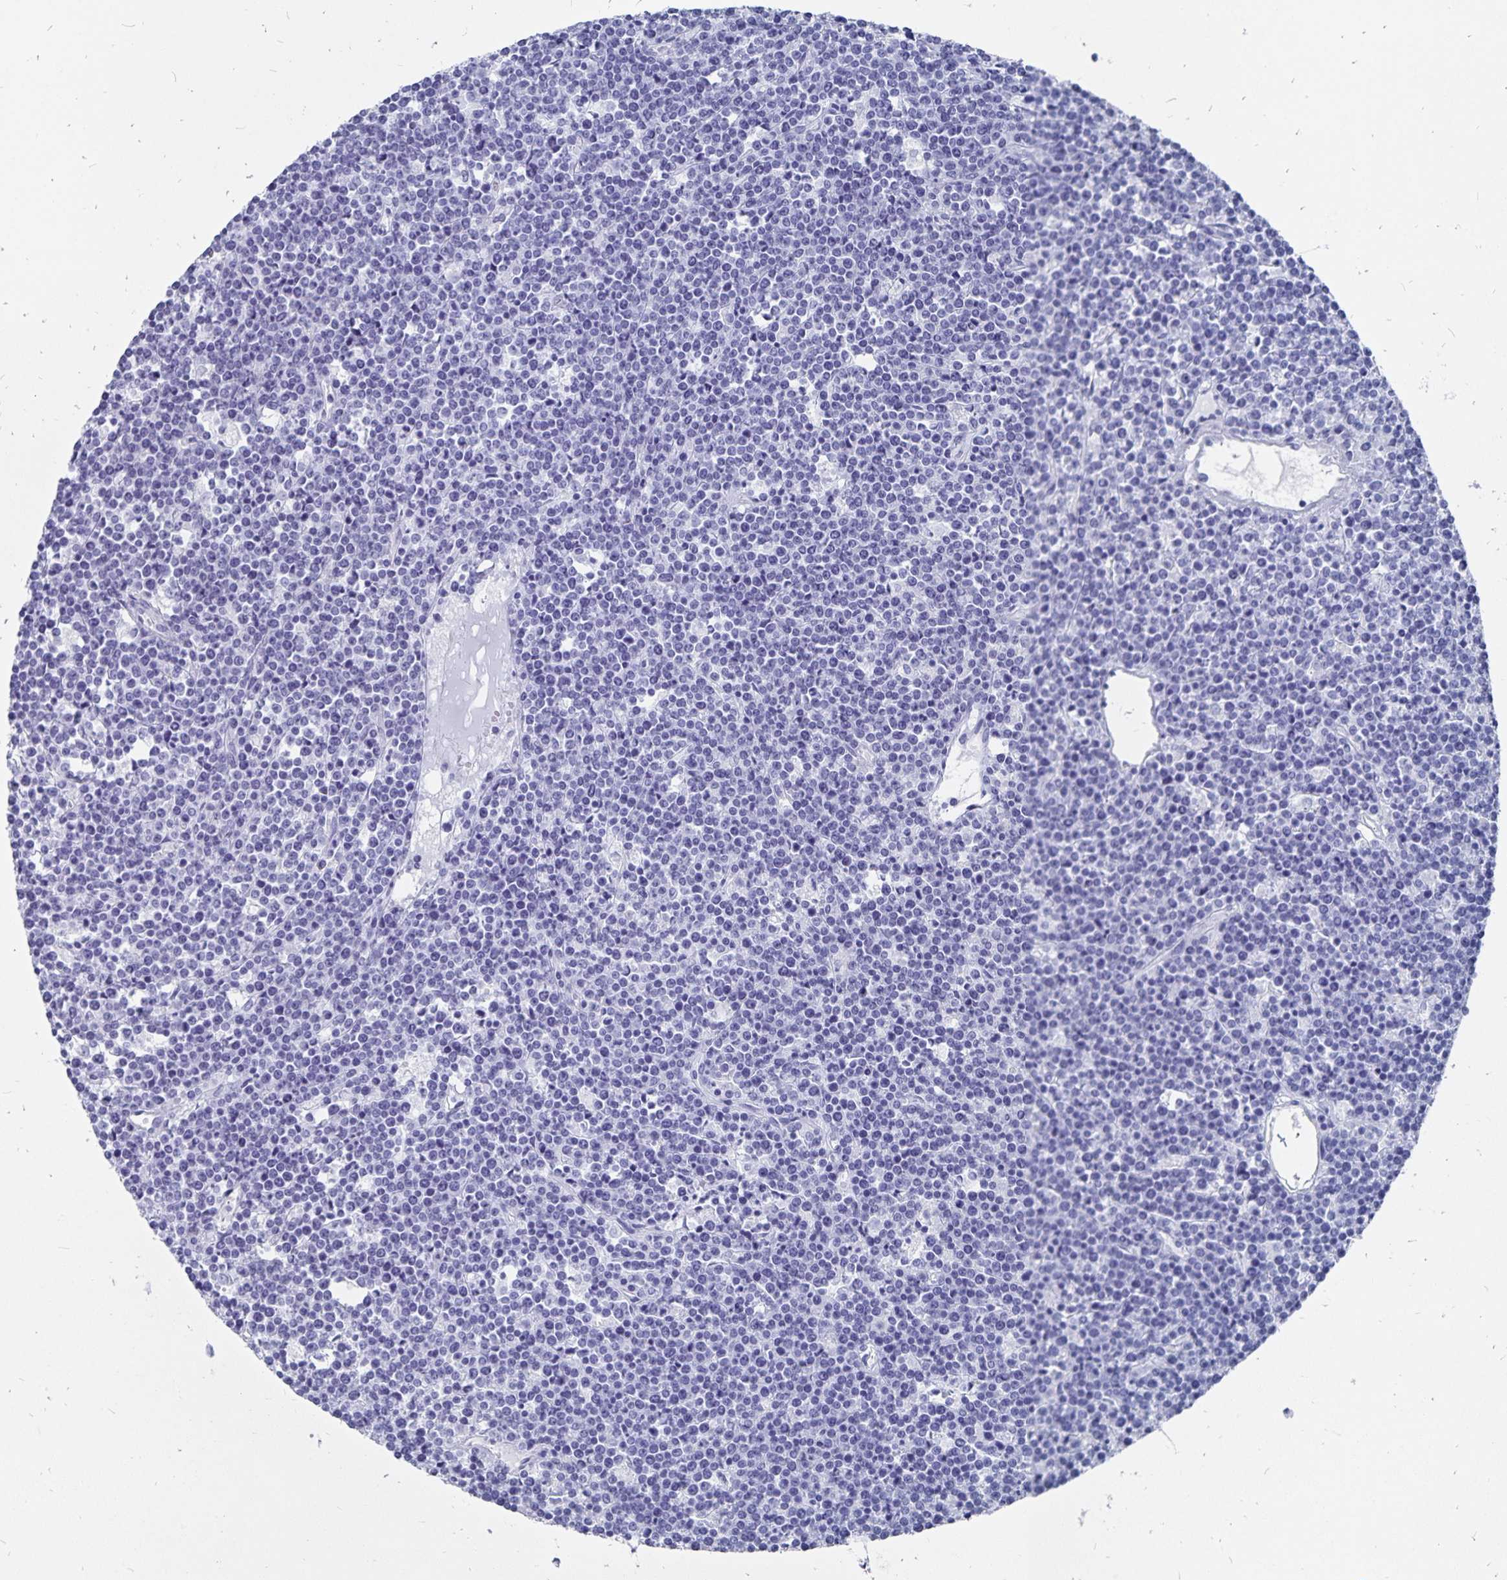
{"staining": {"intensity": "negative", "quantity": "none", "location": "none"}, "tissue": "lymphoma", "cell_type": "Tumor cells", "image_type": "cancer", "snomed": [{"axis": "morphology", "description": "Malignant lymphoma, non-Hodgkin's type, High grade"}, {"axis": "topography", "description": "Ovary"}], "caption": "There is no significant positivity in tumor cells of lymphoma.", "gene": "ADH1A", "patient": {"sex": "female", "age": 56}}